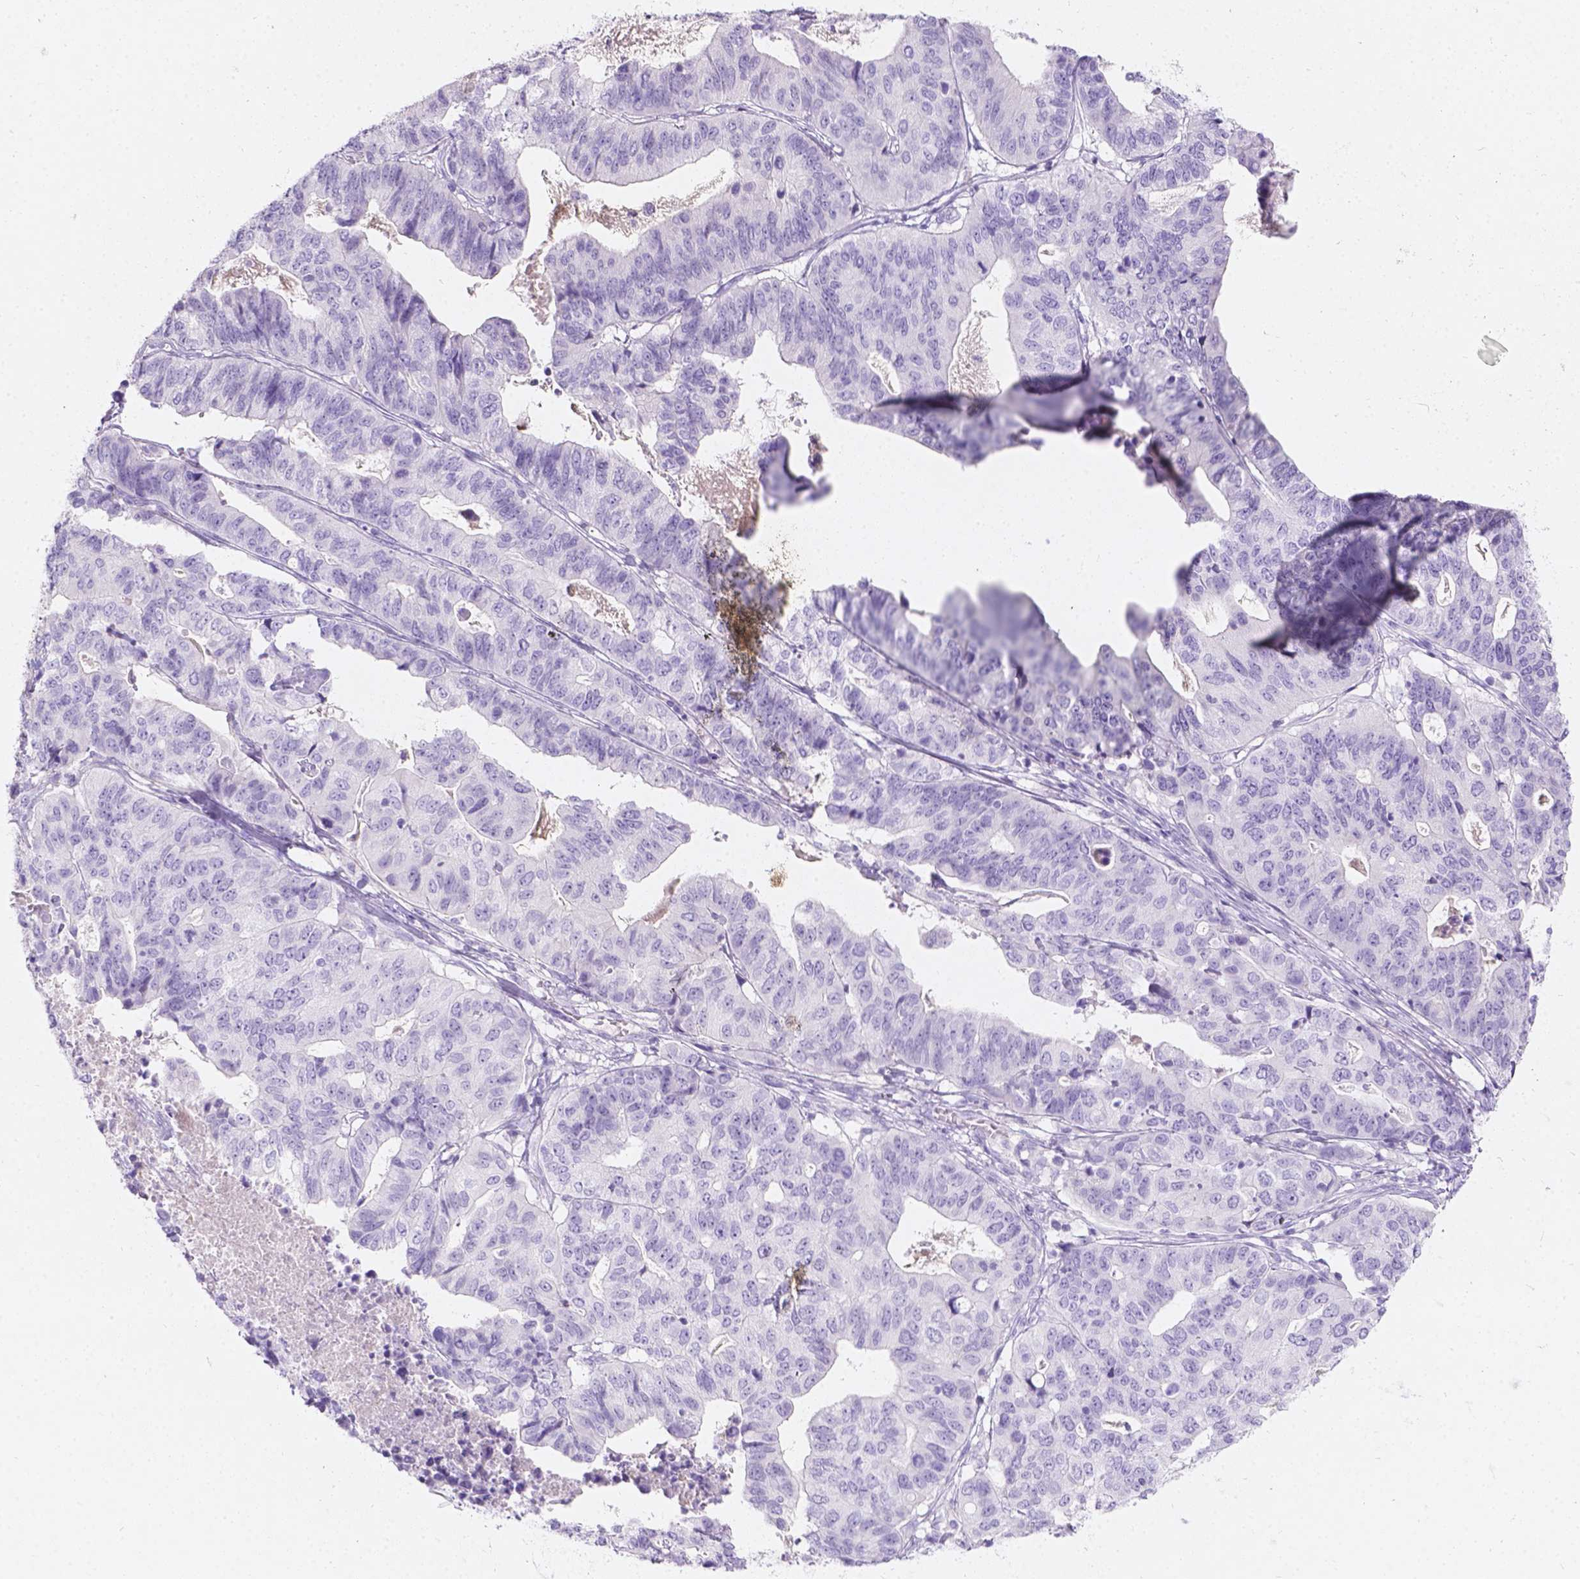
{"staining": {"intensity": "negative", "quantity": "none", "location": "none"}, "tissue": "stomach cancer", "cell_type": "Tumor cells", "image_type": "cancer", "snomed": [{"axis": "morphology", "description": "Adenocarcinoma, NOS"}, {"axis": "topography", "description": "Stomach, upper"}], "caption": "IHC histopathology image of stomach cancer (adenocarcinoma) stained for a protein (brown), which exhibits no staining in tumor cells.", "gene": "GAL3ST2", "patient": {"sex": "female", "age": 67}}